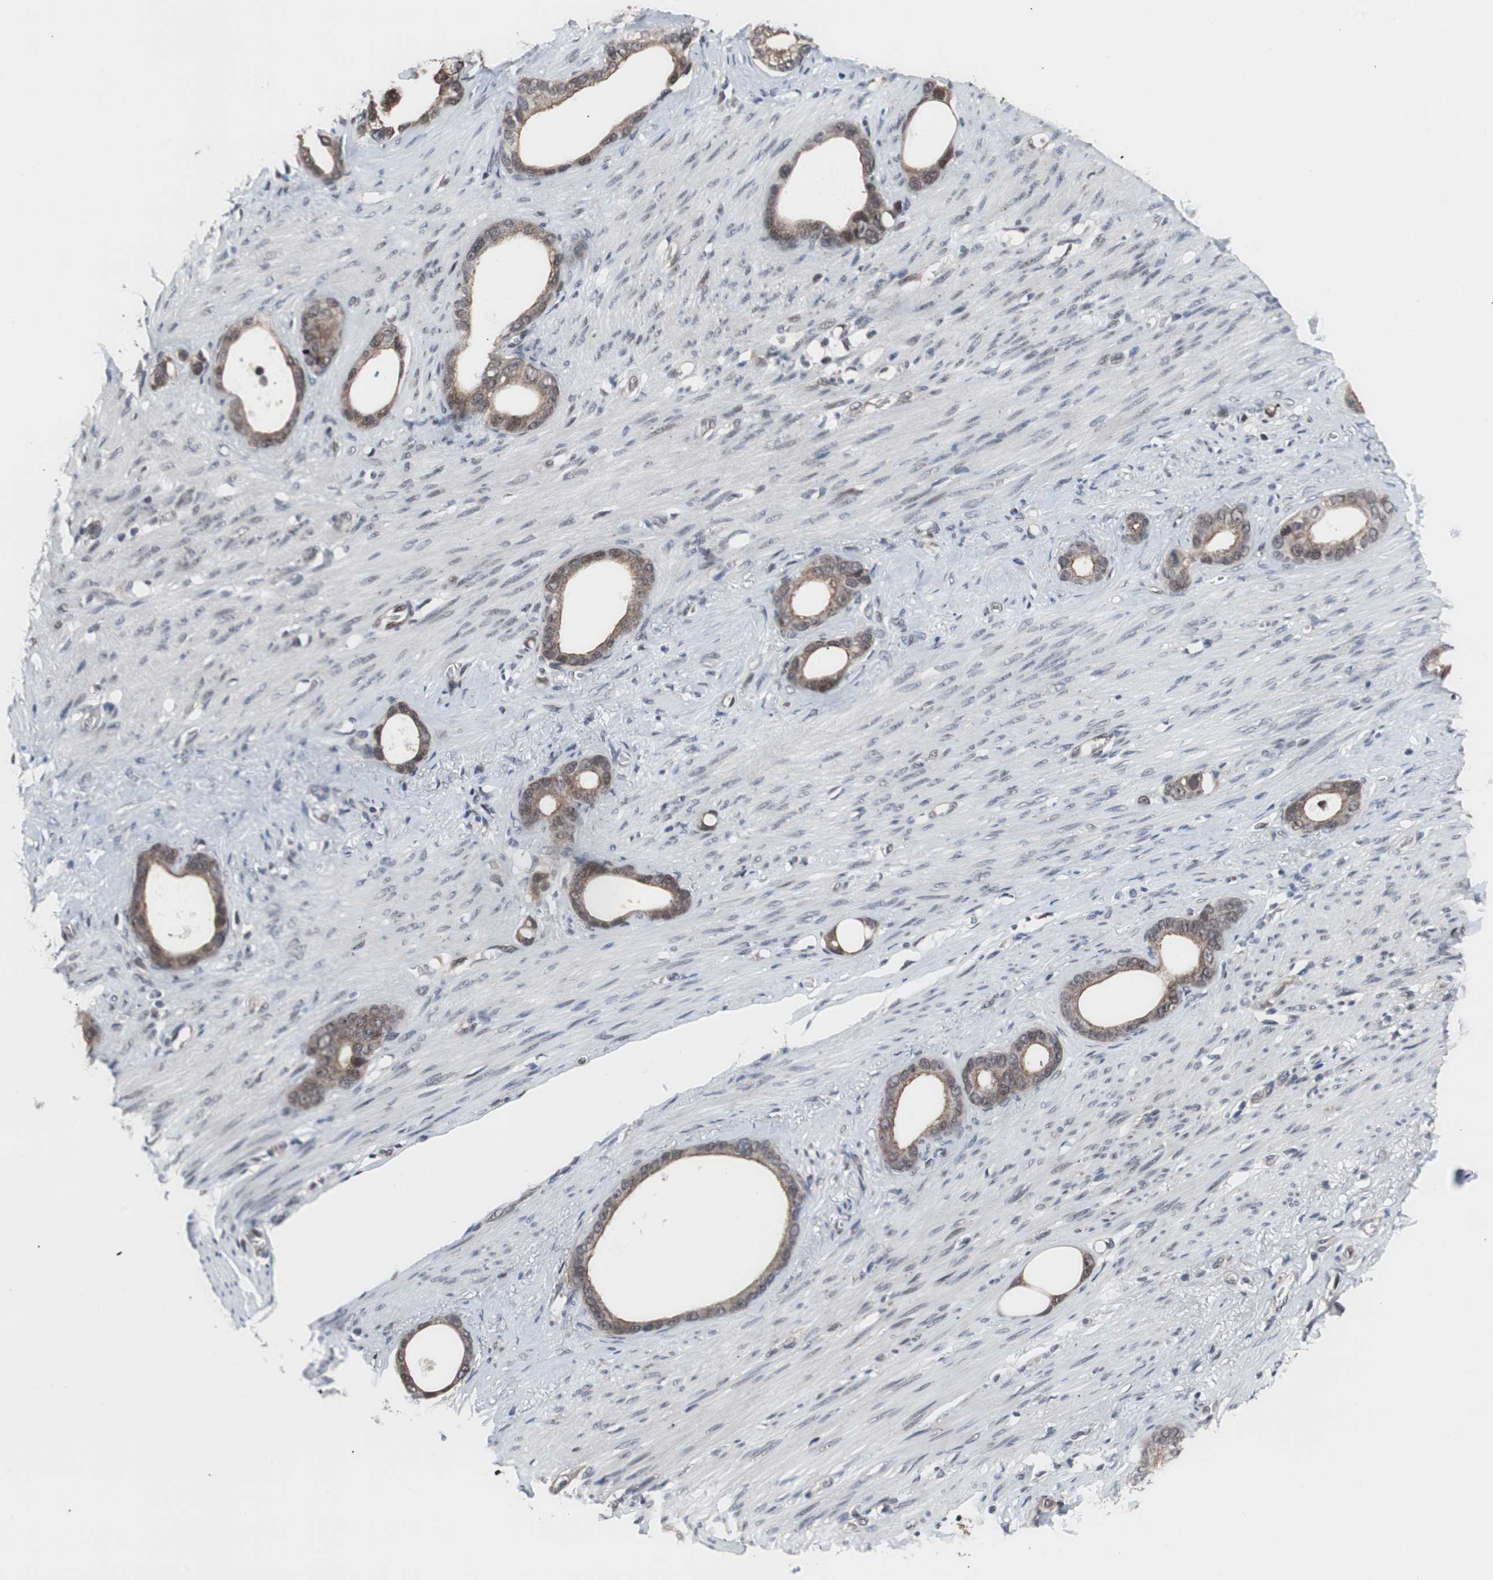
{"staining": {"intensity": "moderate", "quantity": ">75%", "location": "cytoplasmic/membranous,nuclear"}, "tissue": "stomach cancer", "cell_type": "Tumor cells", "image_type": "cancer", "snomed": [{"axis": "morphology", "description": "Adenocarcinoma, NOS"}, {"axis": "topography", "description": "Stomach"}], "caption": "This histopathology image exhibits immunohistochemistry staining of human stomach cancer (adenocarcinoma), with medium moderate cytoplasmic/membranous and nuclear staining in about >75% of tumor cells.", "gene": "GTF2F2", "patient": {"sex": "female", "age": 75}}